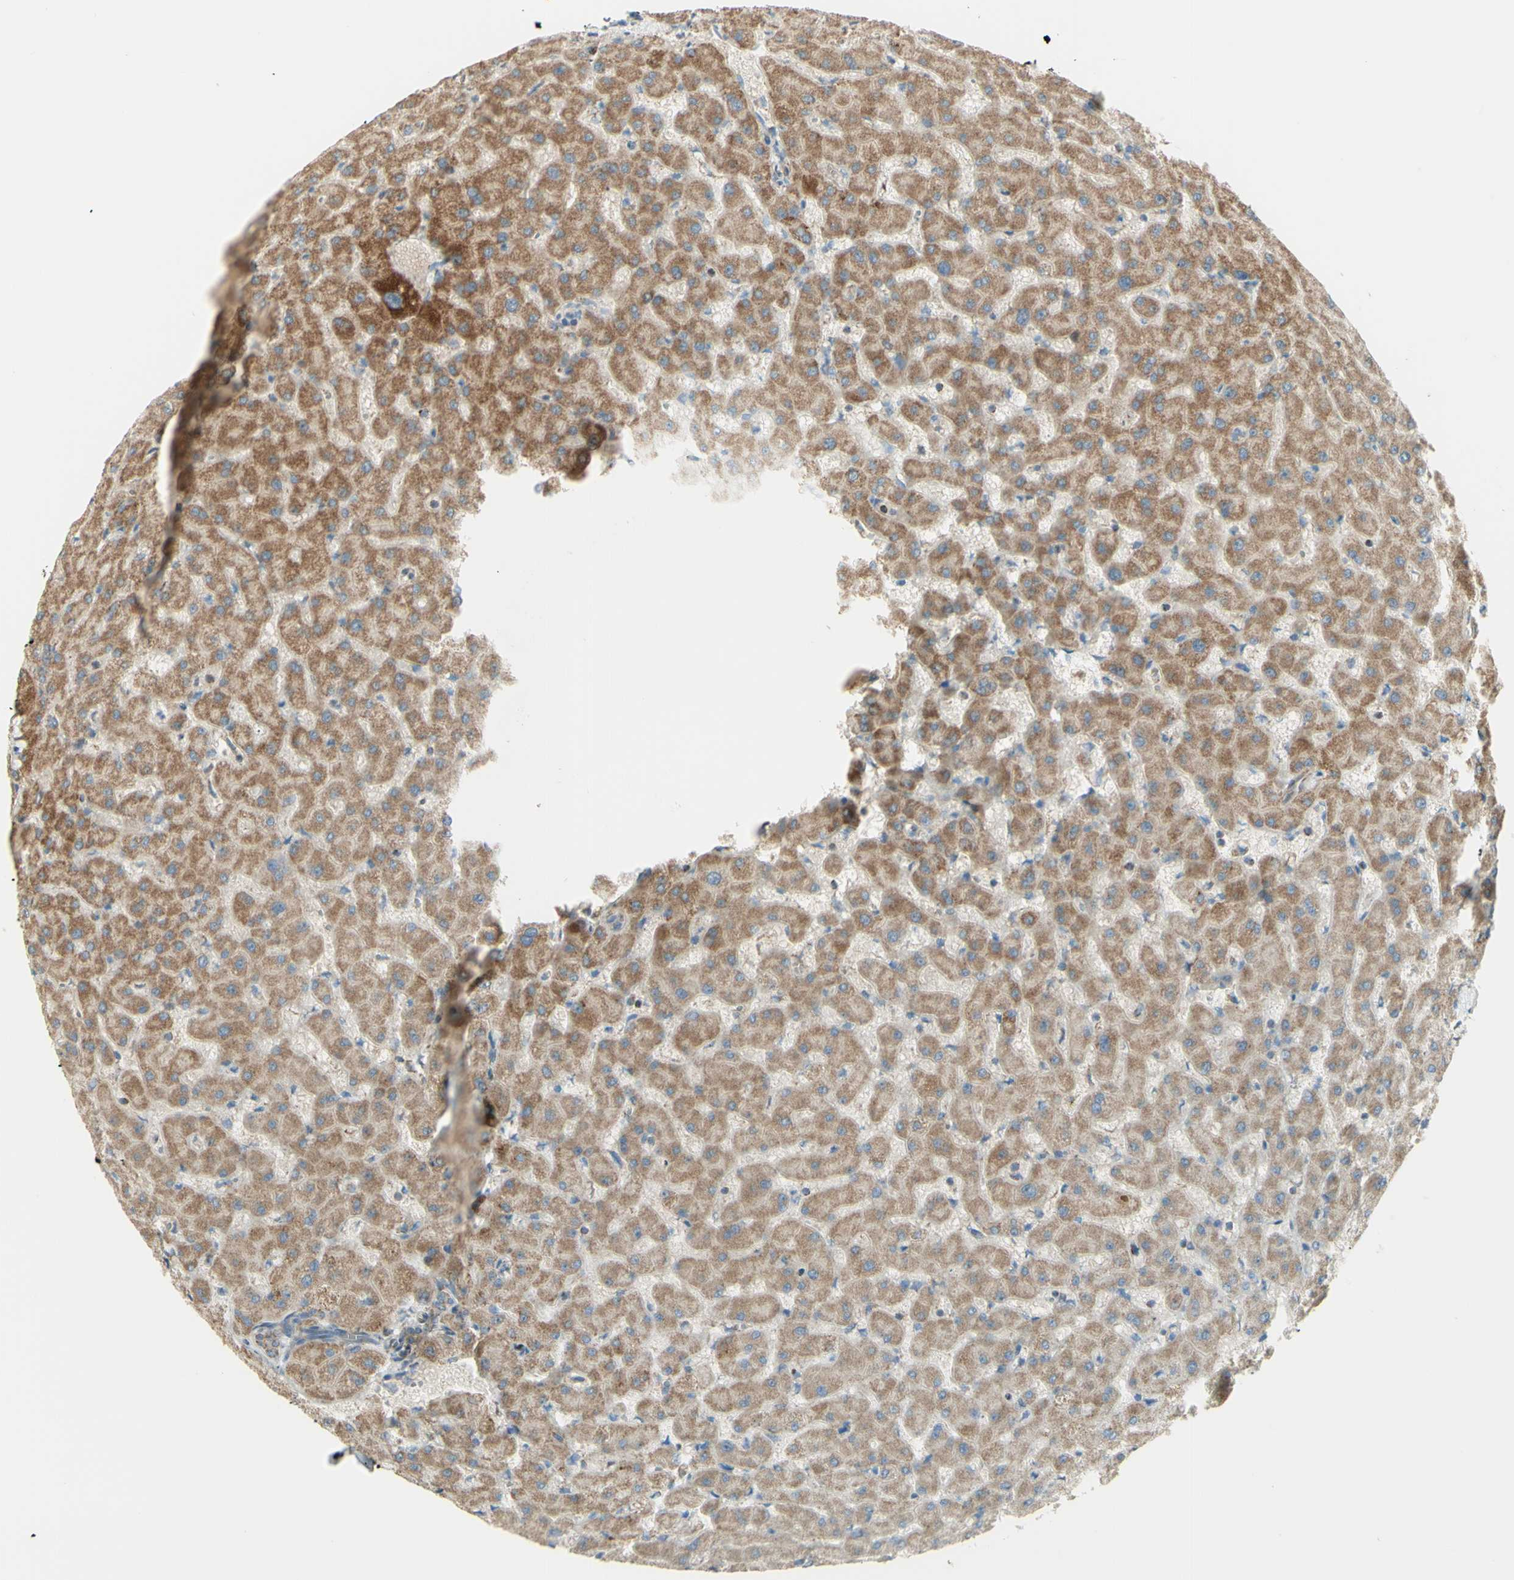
{"staining": {"intensity": "moderate", "quantity": ">75%", "location": "cytoplasmic/membranous"}, "tissue": "liver", "cell_type": "Cholangiocytes", "image_type": "normal", "snomed": [{"axis": "morphology", "description": "Normal tissue, NOS"}, {"axis": "topography", "description": "Liver"}], "caption": "IHC micrograph of unremarkable human liver stained for a protein (brown), which demonstrates medium levels of moderate cytoplasmic/membranous expression in about >75% of cholangiocytes.", "gene": "LETM1", "patient": {"sex": "female", "age": 63}}